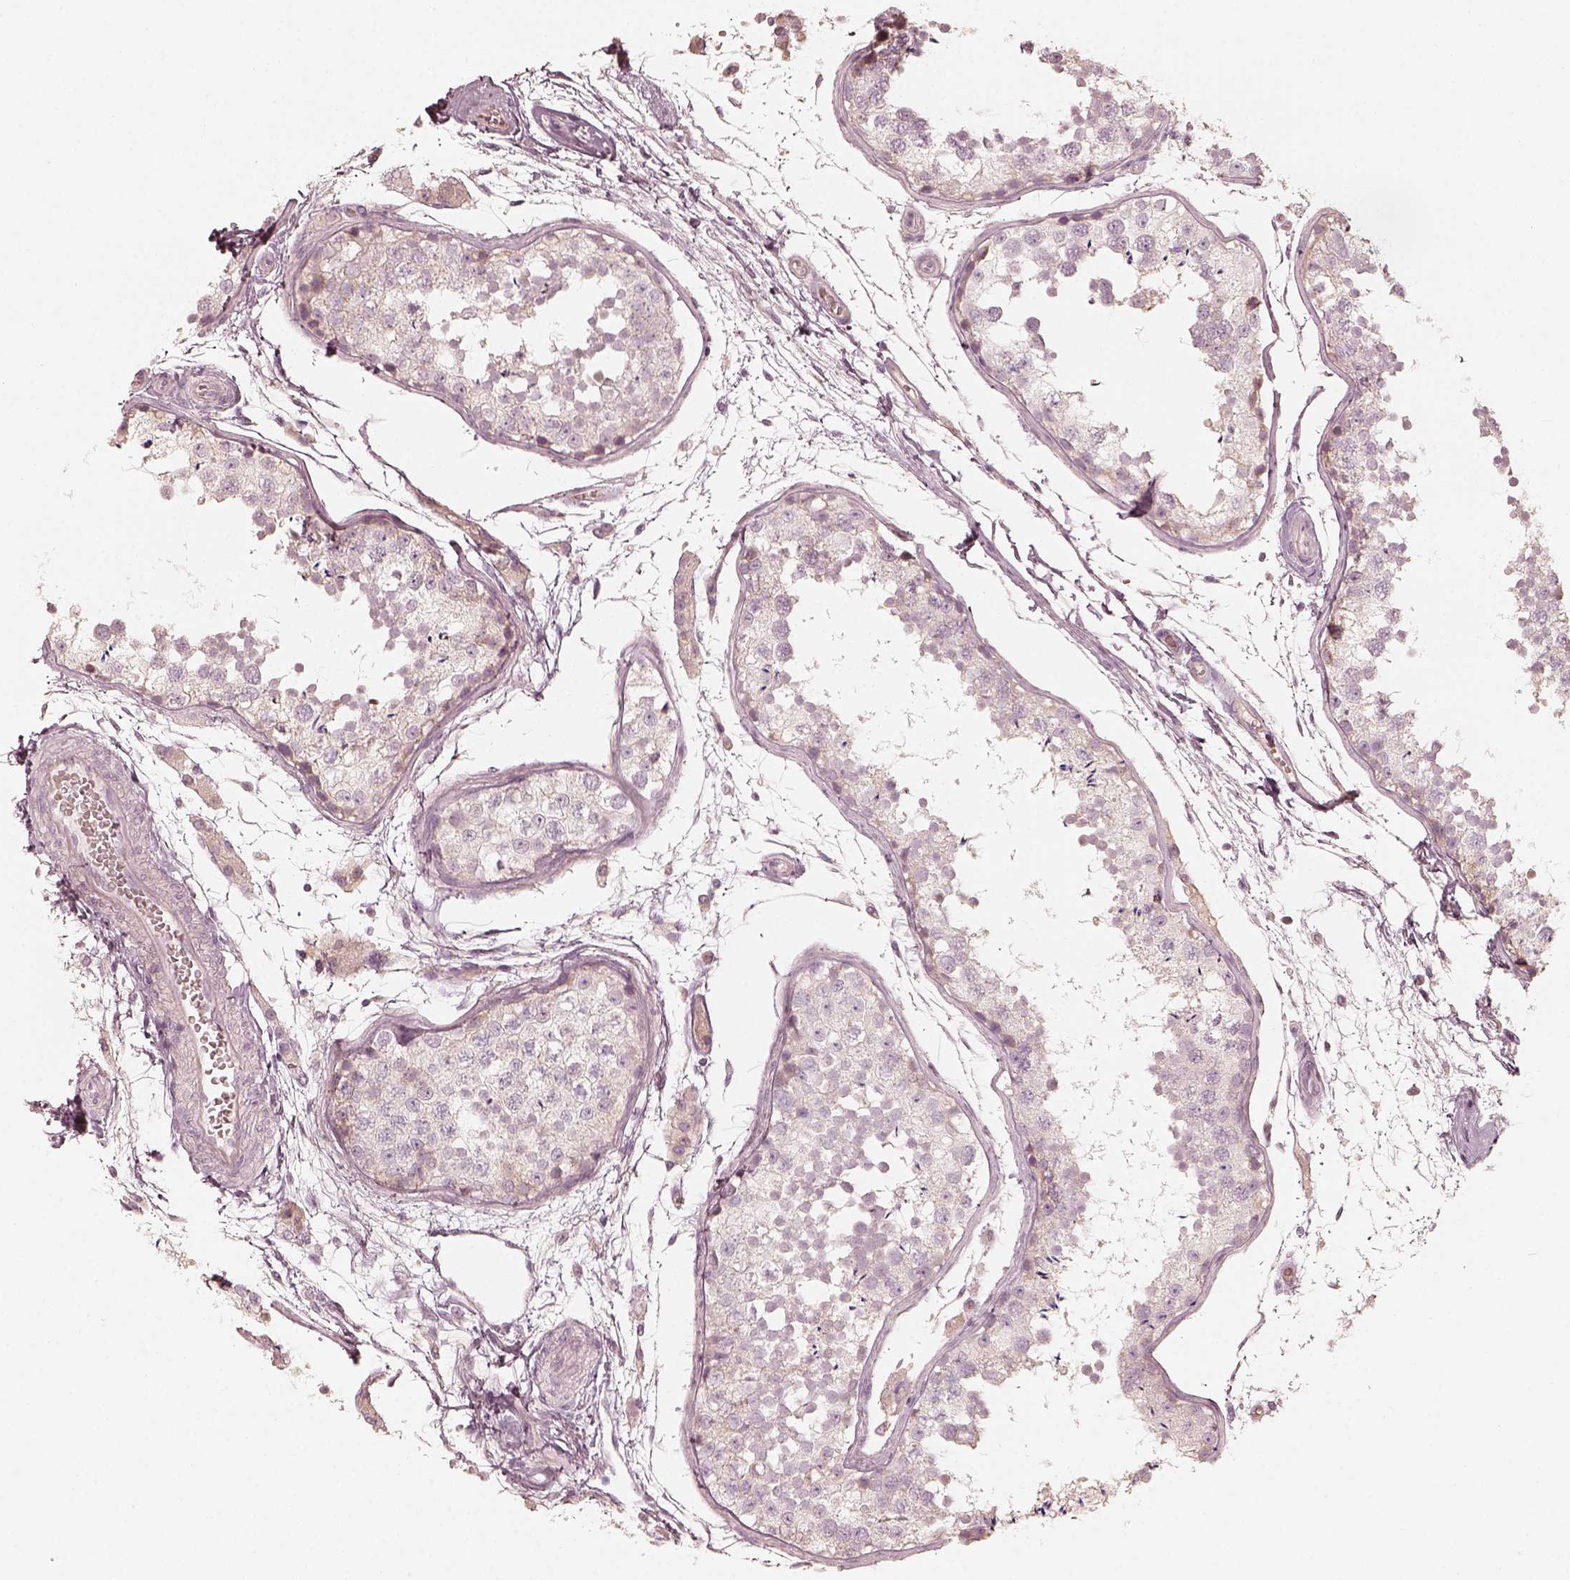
{"staining": {"intensity": "negative", "quantity": "none", "location": "none"}, "tissue": "testis", "cell_type": "Cells in seminiferous ducts", "image_type": "normal", "snomed": [{"axis": "morphology", "description": "Normal tissue, NOS"}, {"axis": "topography", "description": "Testis"}], "caption": "Cells in seminiferous ducts are negative for brown protein staining in unremarkable testis. (DAB (3,3'-diaminobenzidine) IHC visualized using brightfield microscopy, high magnification).", "gene": "FMNL2", "patient": {"sex": "male", "age": 29}}